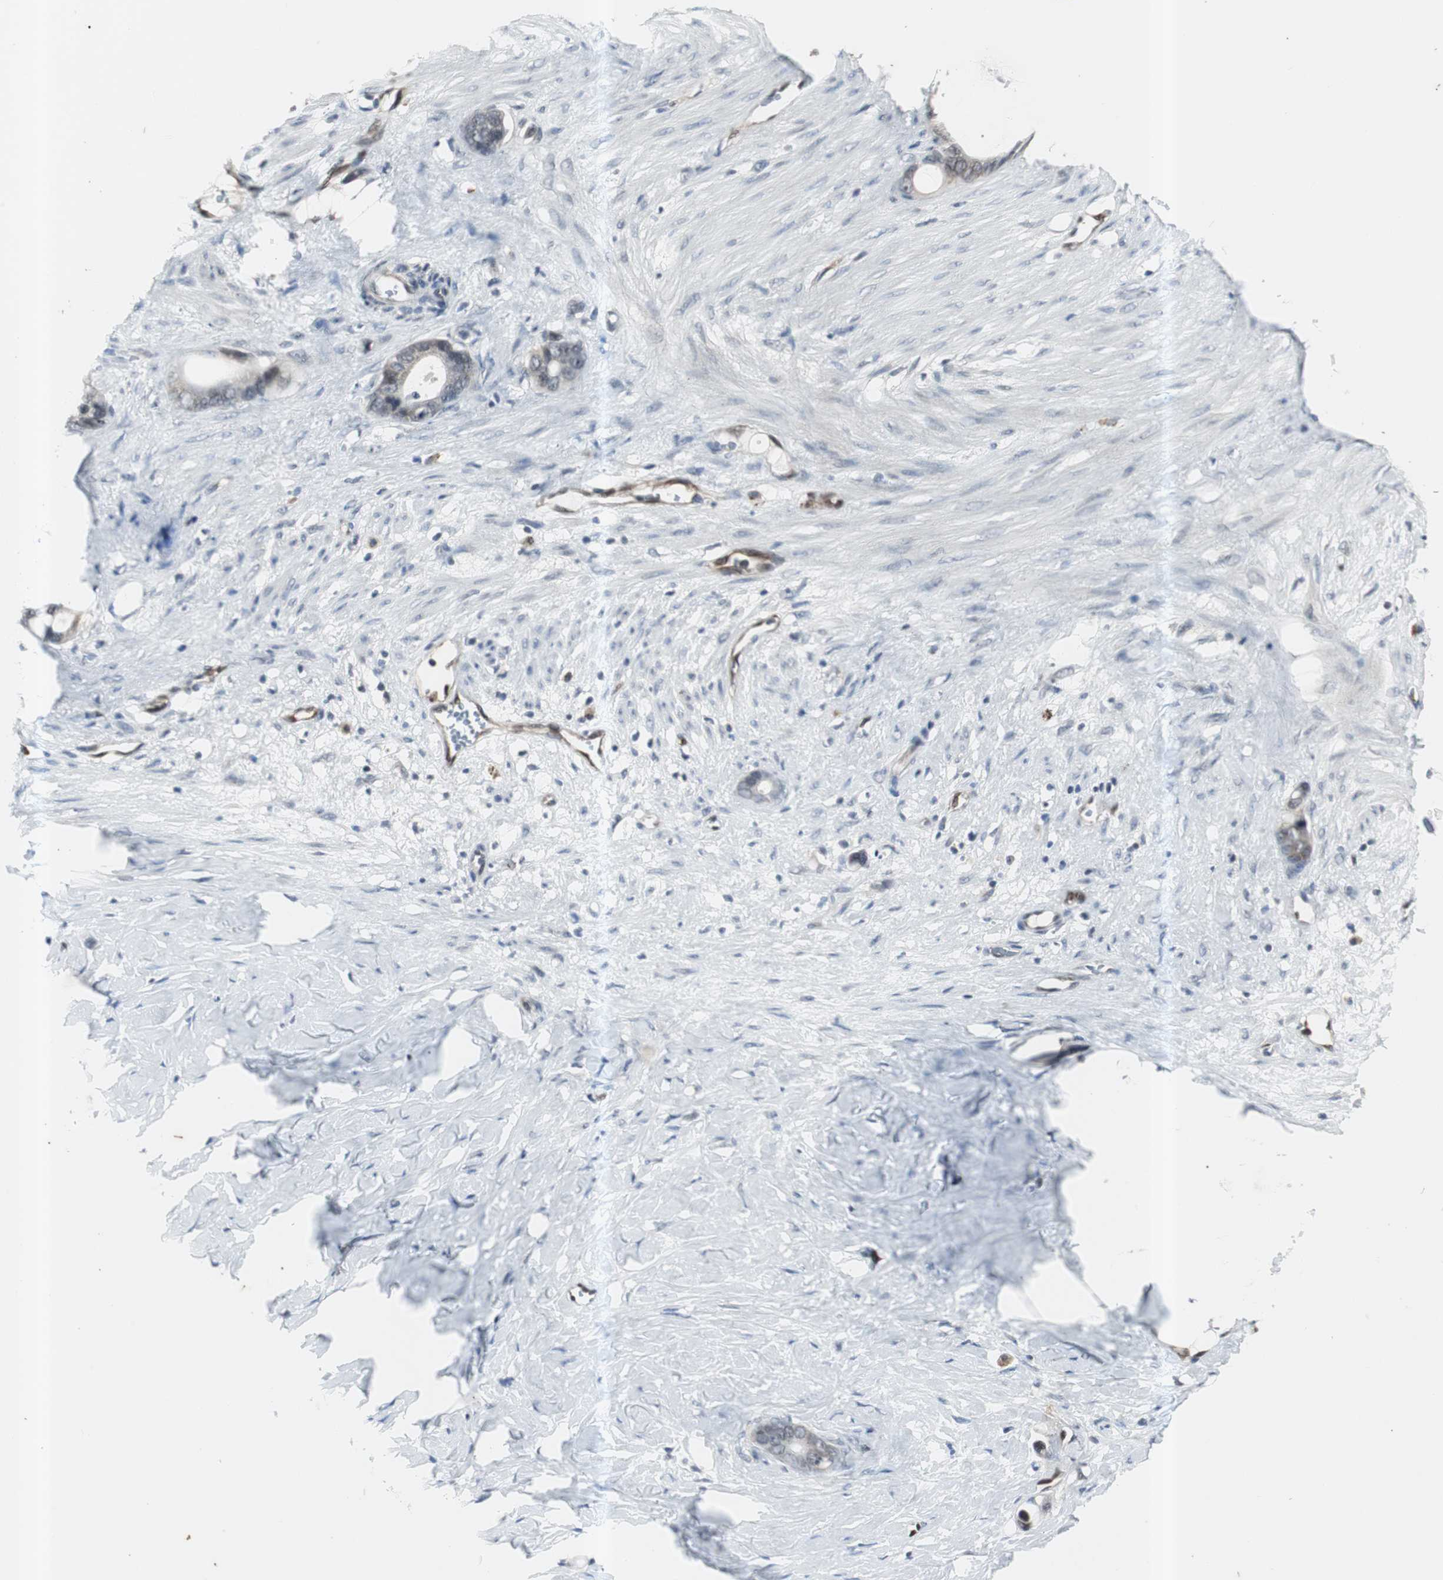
{"staining": {"intensity": "weak", "quantity": "25%-75%", "location": "cytoplasmic/membranous"}, "tissue": "stomach cancer", "cell_type": "Tumor cells", "image_type": "cancer", "snomed": [{"axis": "morphology", "description": "Adenocarcinoma, NOS"}, {"axis": "topography", "description": "Stomach"}], "caption": "The immunohistochemical stain highlights weak cytoplasmic/membranous staining in tumor cells of stomach adenocarcinoma tissue. Using DAB (3,3'-diaminobenzidine) (brown) and hematoxylin (blue) stains, captured at high magnification using brightfield microscopy.", "gene": "SMAD1", "patient": {"sex": "female", "age": 75}}